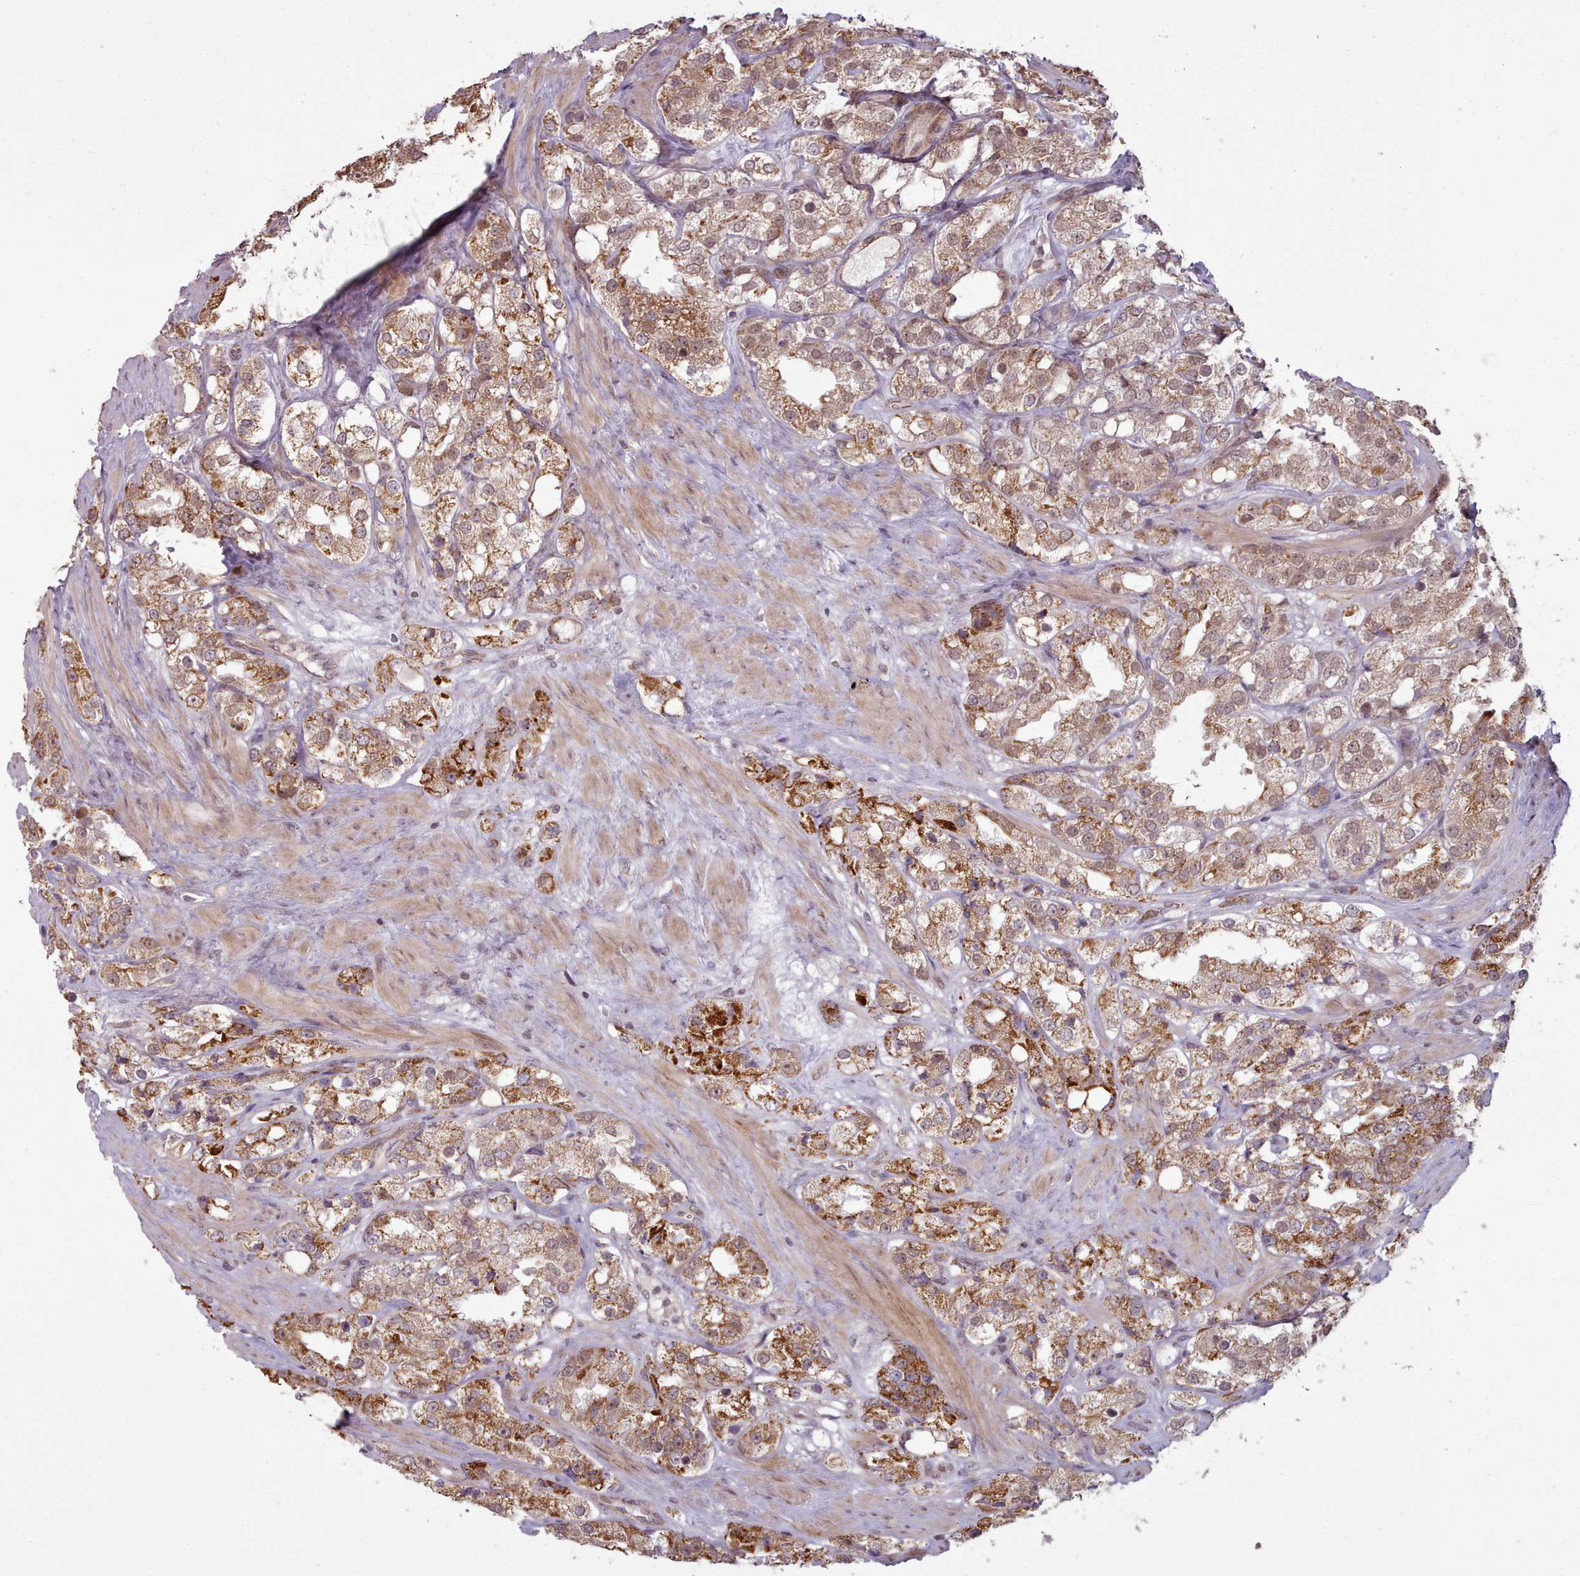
{"staining": {"intensity": "strong", "quantity": "25%-75%", "location": "cytoplasmic/membranous"}, "tissue": "prostate cancer", "cell_type": "Tumor cells", "image_type": "cancer", "snomed": [{"axis": "morphology", "description": "Adenocarcinoma, NOS"}, {"axis": "topography", "description": "Prostate"}], "caption": "Prostate adenocarcinoma stained for a protein demonstrates strong cytoplasmic/membranous positivity in tumor cells. The protein is shown in brown color, while the nuclei are stained blue.", "gene": "ZMYM4", "patient": {"sex": "male", "age": 79}}